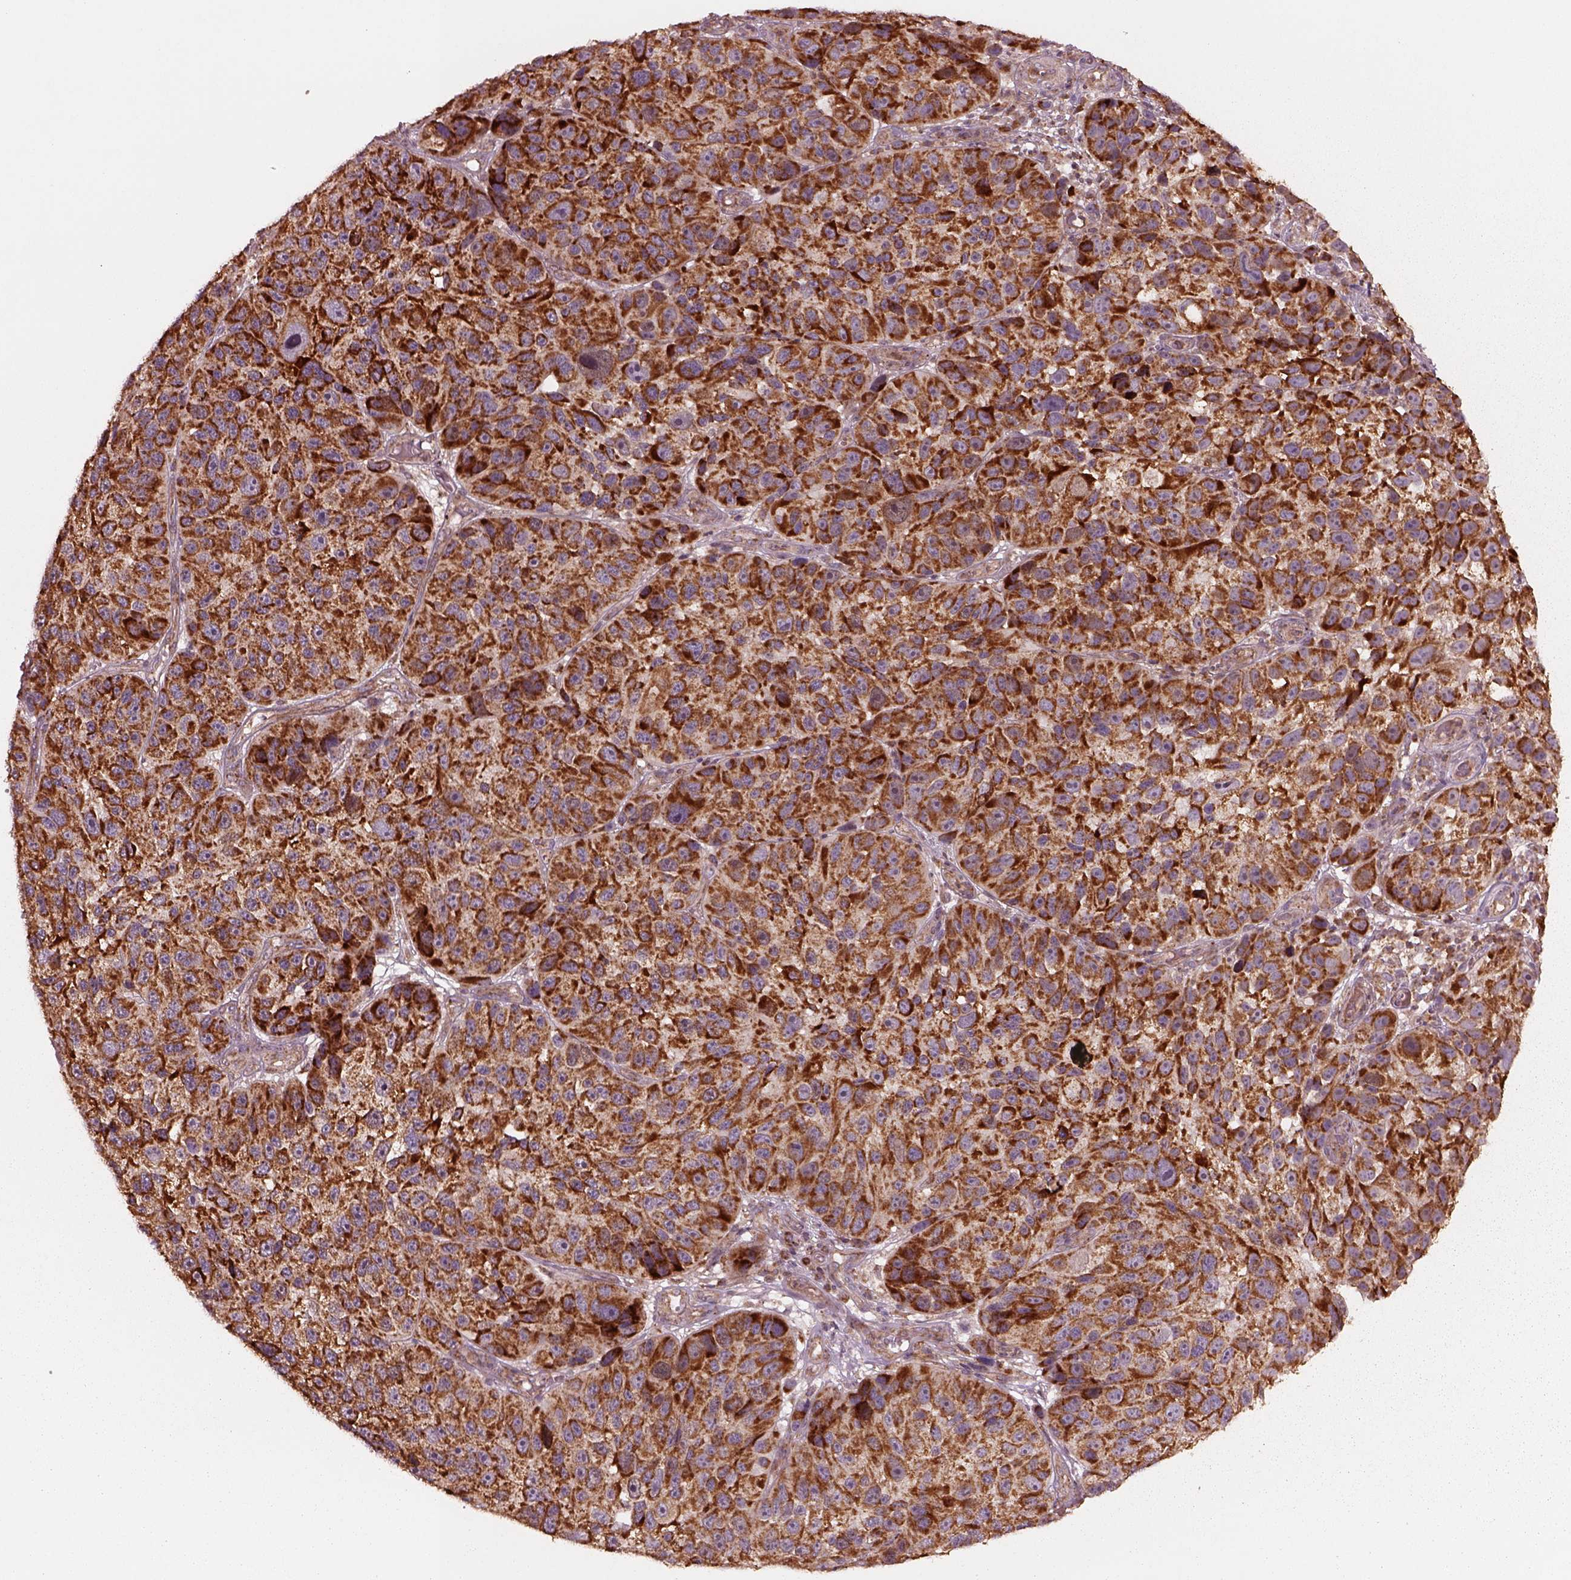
{"staining": {"intensity": "moderate", "quantity": ">75%", "location": "cytoplasmic/membranous"}, "tissue": "melanoma", "cell_type": "Tumor cells", "image_type": "cancer", "snomed": [{"axis": "morphology", "description": "Malignant melanoma, NOS"}, {"axis": "topography", "description": "Skin"}], "caption": "Protein expression by IHC demonstrates moderate cytoplasmic/membranous positivity in about >75% of tumor cells in melanoma.", "gene": "SLC25A5", "patient": {"sex": "male", "age": 53}}